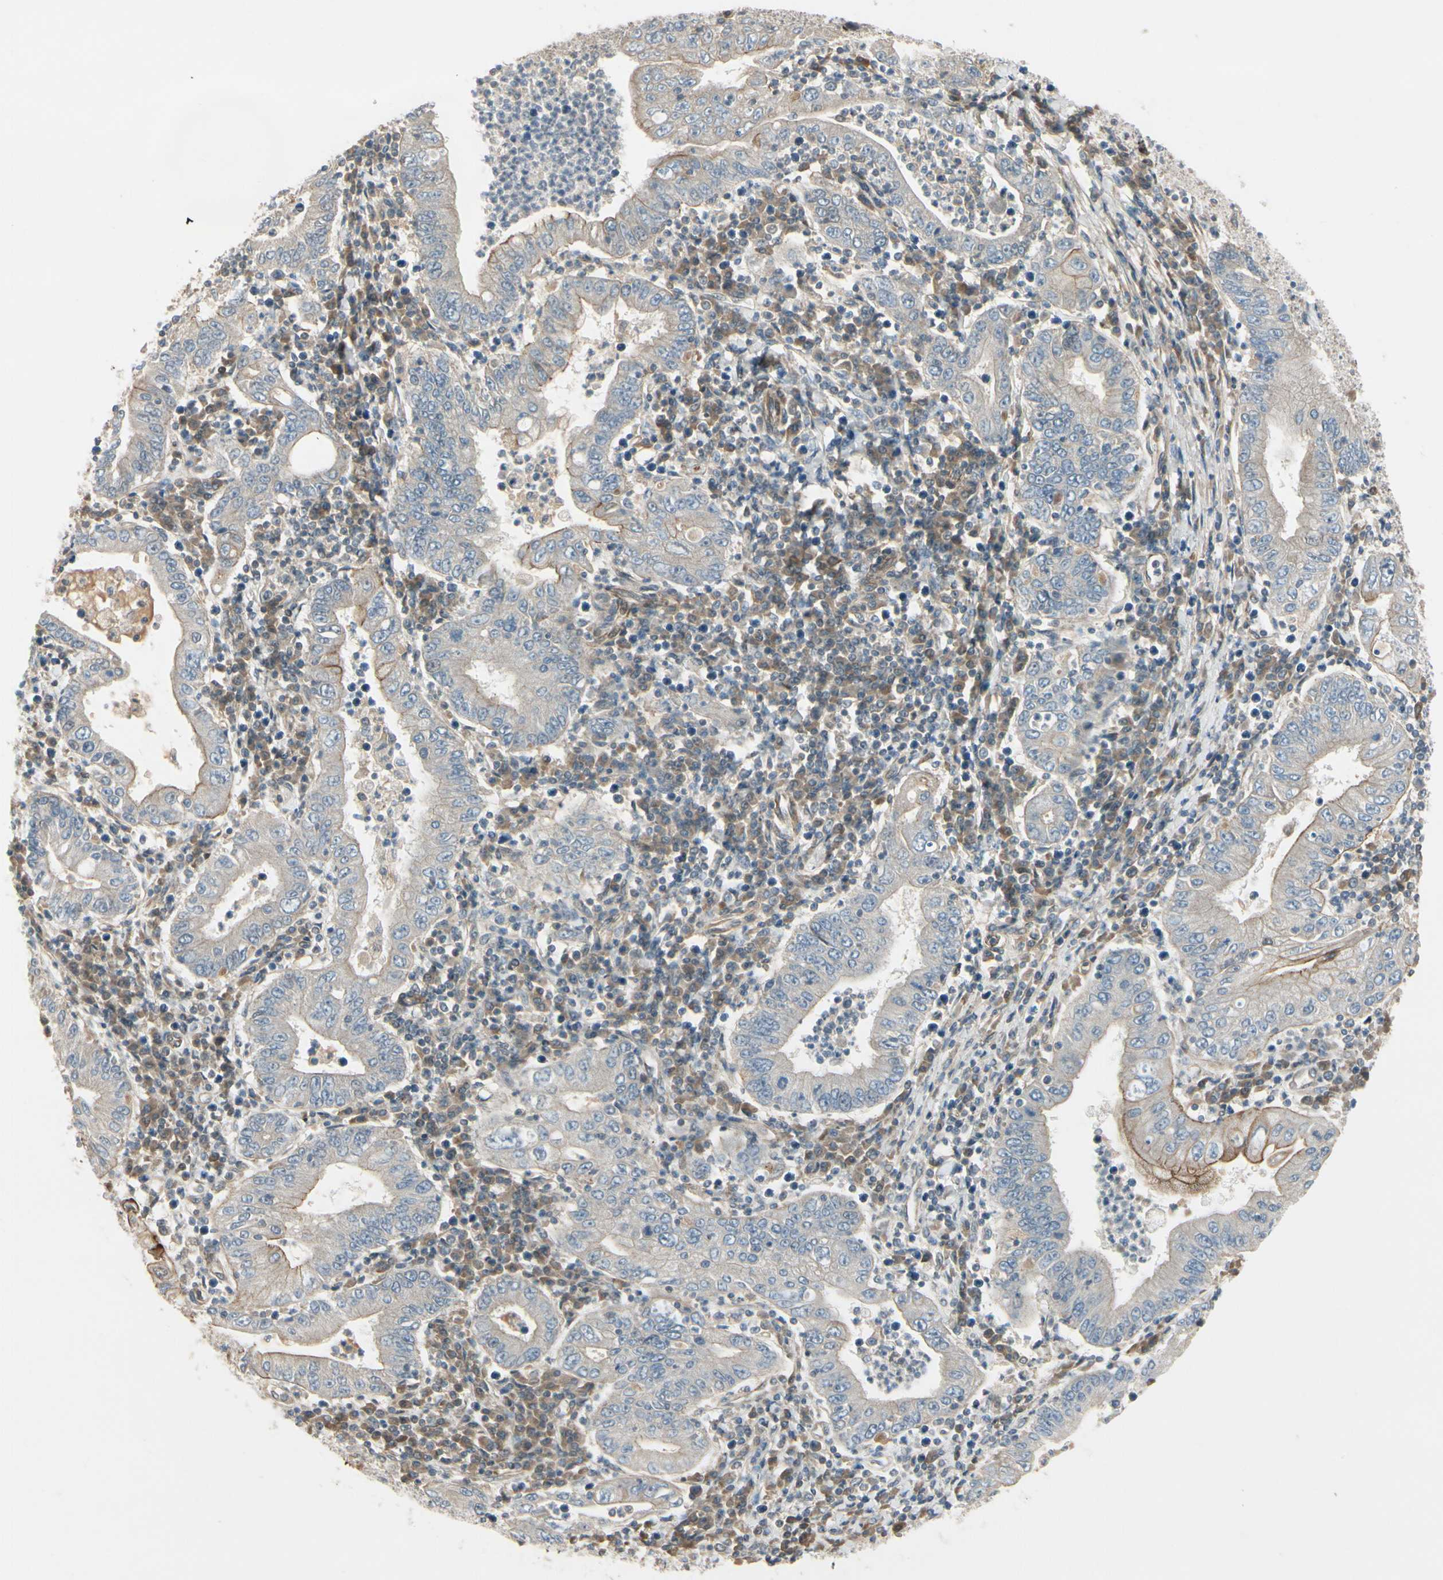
{"staining": {"intensity": "moderate", "quantity": "25%-75%", "location": "cytoplasmic/membranous"}, "tissue": "stomach cancer", "cell_type": "Tumor cells", "image_type": "cancer", "snomed": [{"axis": "morphology", "description": "Normal tissue, NOS"}, {"axis": "morphology", "description": "Adenocarcinoma, NOS"}, {"axis": "topography", "description": "Esophagus"}, {"axis": "topography", "description": "Stomach, upper"}, {"axis": "topography", "description": "Peripheral nerve tissue"}], "caption": "Protein staining of stomach cancer (adenocarcinoma) tissue demonstrates moderate cytoplasmic/membranous positivity in approximately 25%-75% of tumor cells. Nuclei are stained in blue.", "gene": "PPP3CB", "patient": {"sex": "male", "age": 62}}